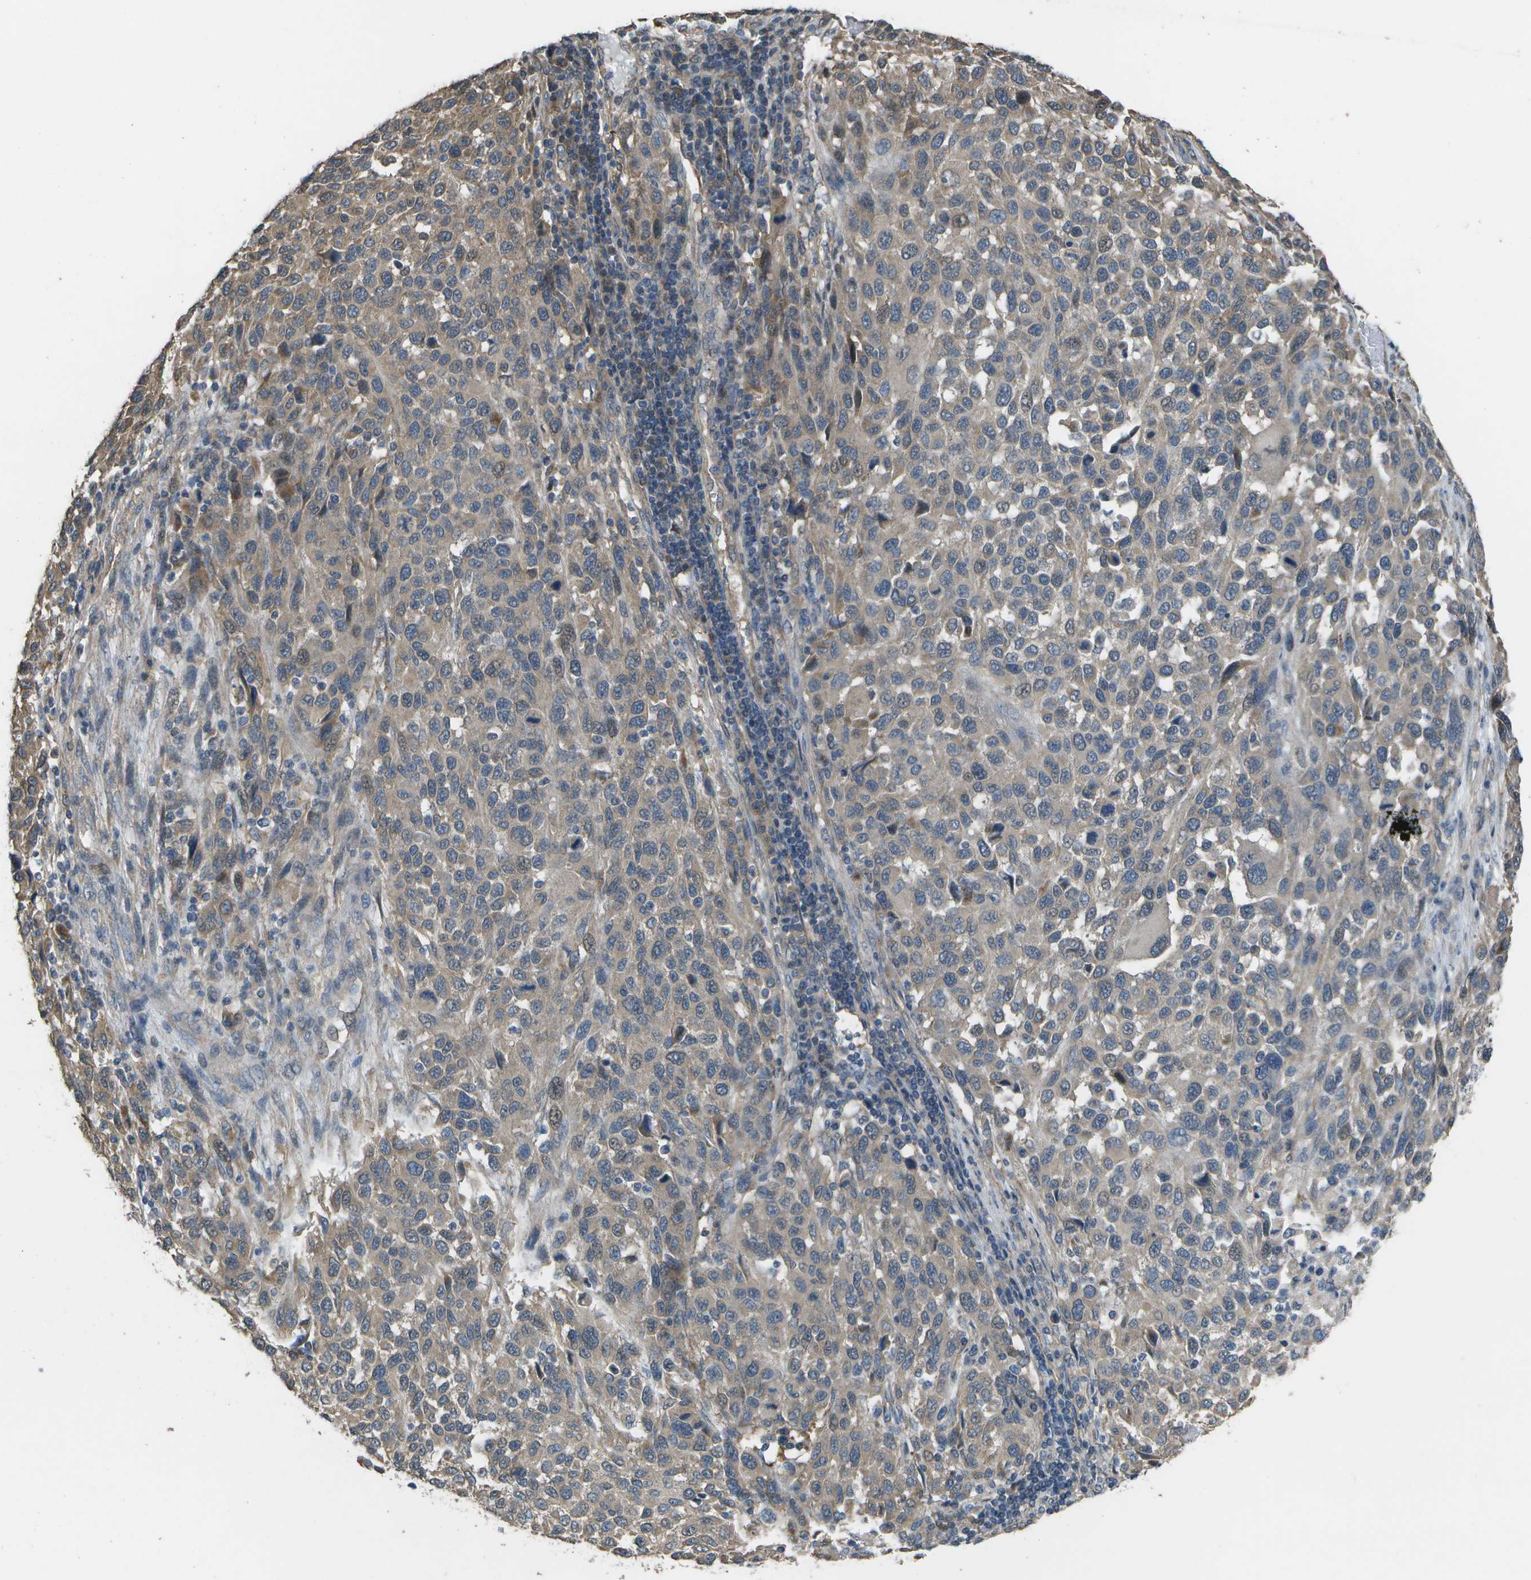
{"staining": {"intensity": "weak", "quantity": "<25%", "location": "cytoplasmic/membranous"}, "tissue": "melanoma", "cell_type": "Tumor cells", "image_type": "cancer", "snomed": [{"axis": "morphology", "description": "Malignant melanoma, Metastatic site"}, {"axis": "topography", "description": "Lymph node"}], "caption": "Tumor cells are negative for protein expression in human melanoma.", "gene": "CLNS1A", "patient": {"sex": "male", "age": 61}}